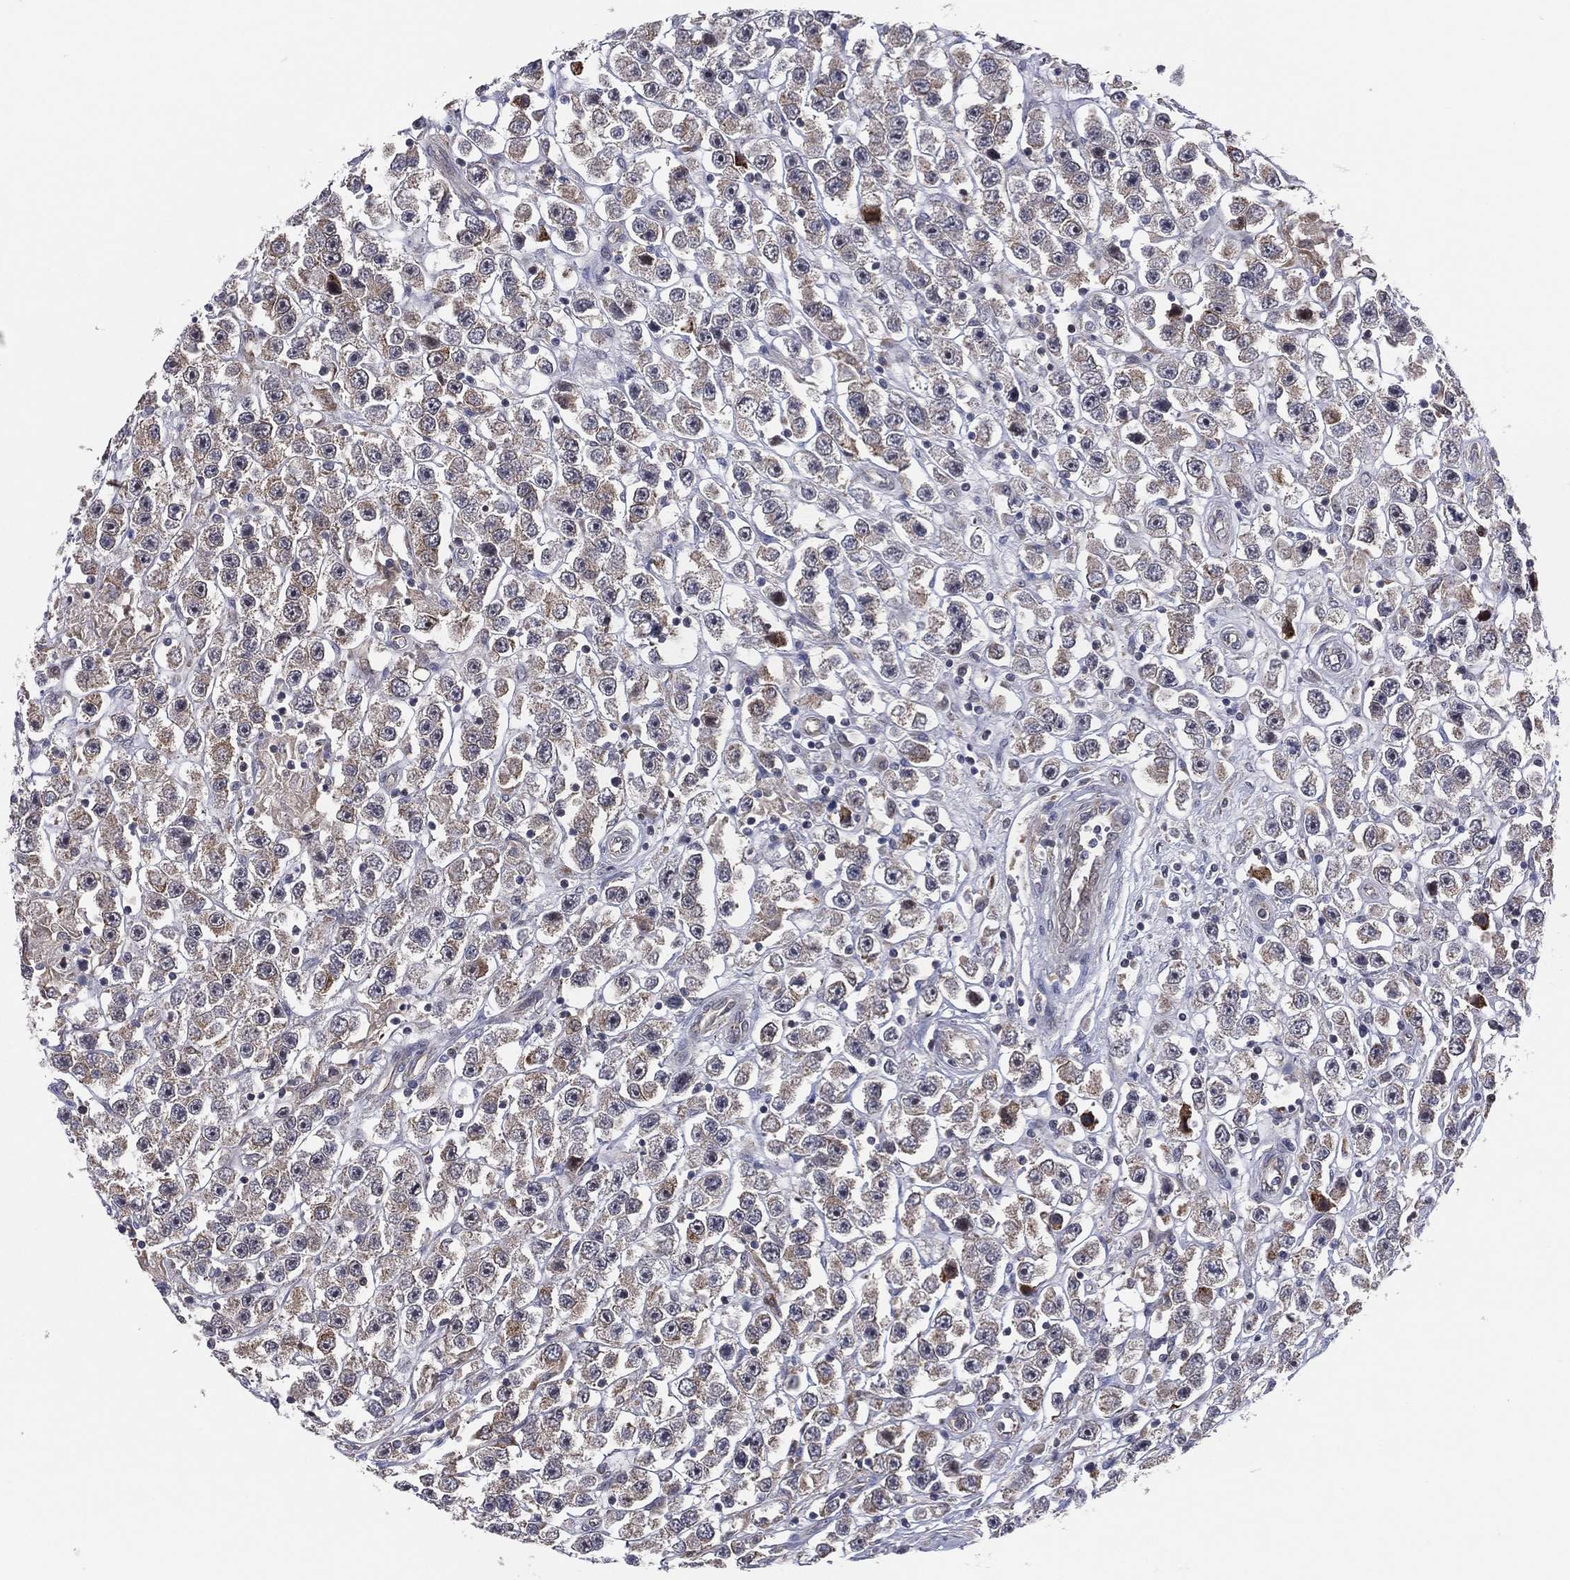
{"staining": {"intensity": "moderate", "quantity": "25%-75%", "location": "cytoplasmic/membranous"}, "tissue": "testis cancer", "cell_type": "Tumor cells", "image_type": "cancer", "snomed": [{"axis": "morphology", "description": "Seminoma, NOS"}, {"axis": "topography", "description": "Testis"}], "caption": "Immunohistochemistry (DAB) staining of testis cancer (seminoma) demonstrates moderate cytoplasmic/membranous protein positivity in about 25%-75% of tumor cells.", "gene": "UTP14A", "patient": {"sex": "male", "age": 45}}